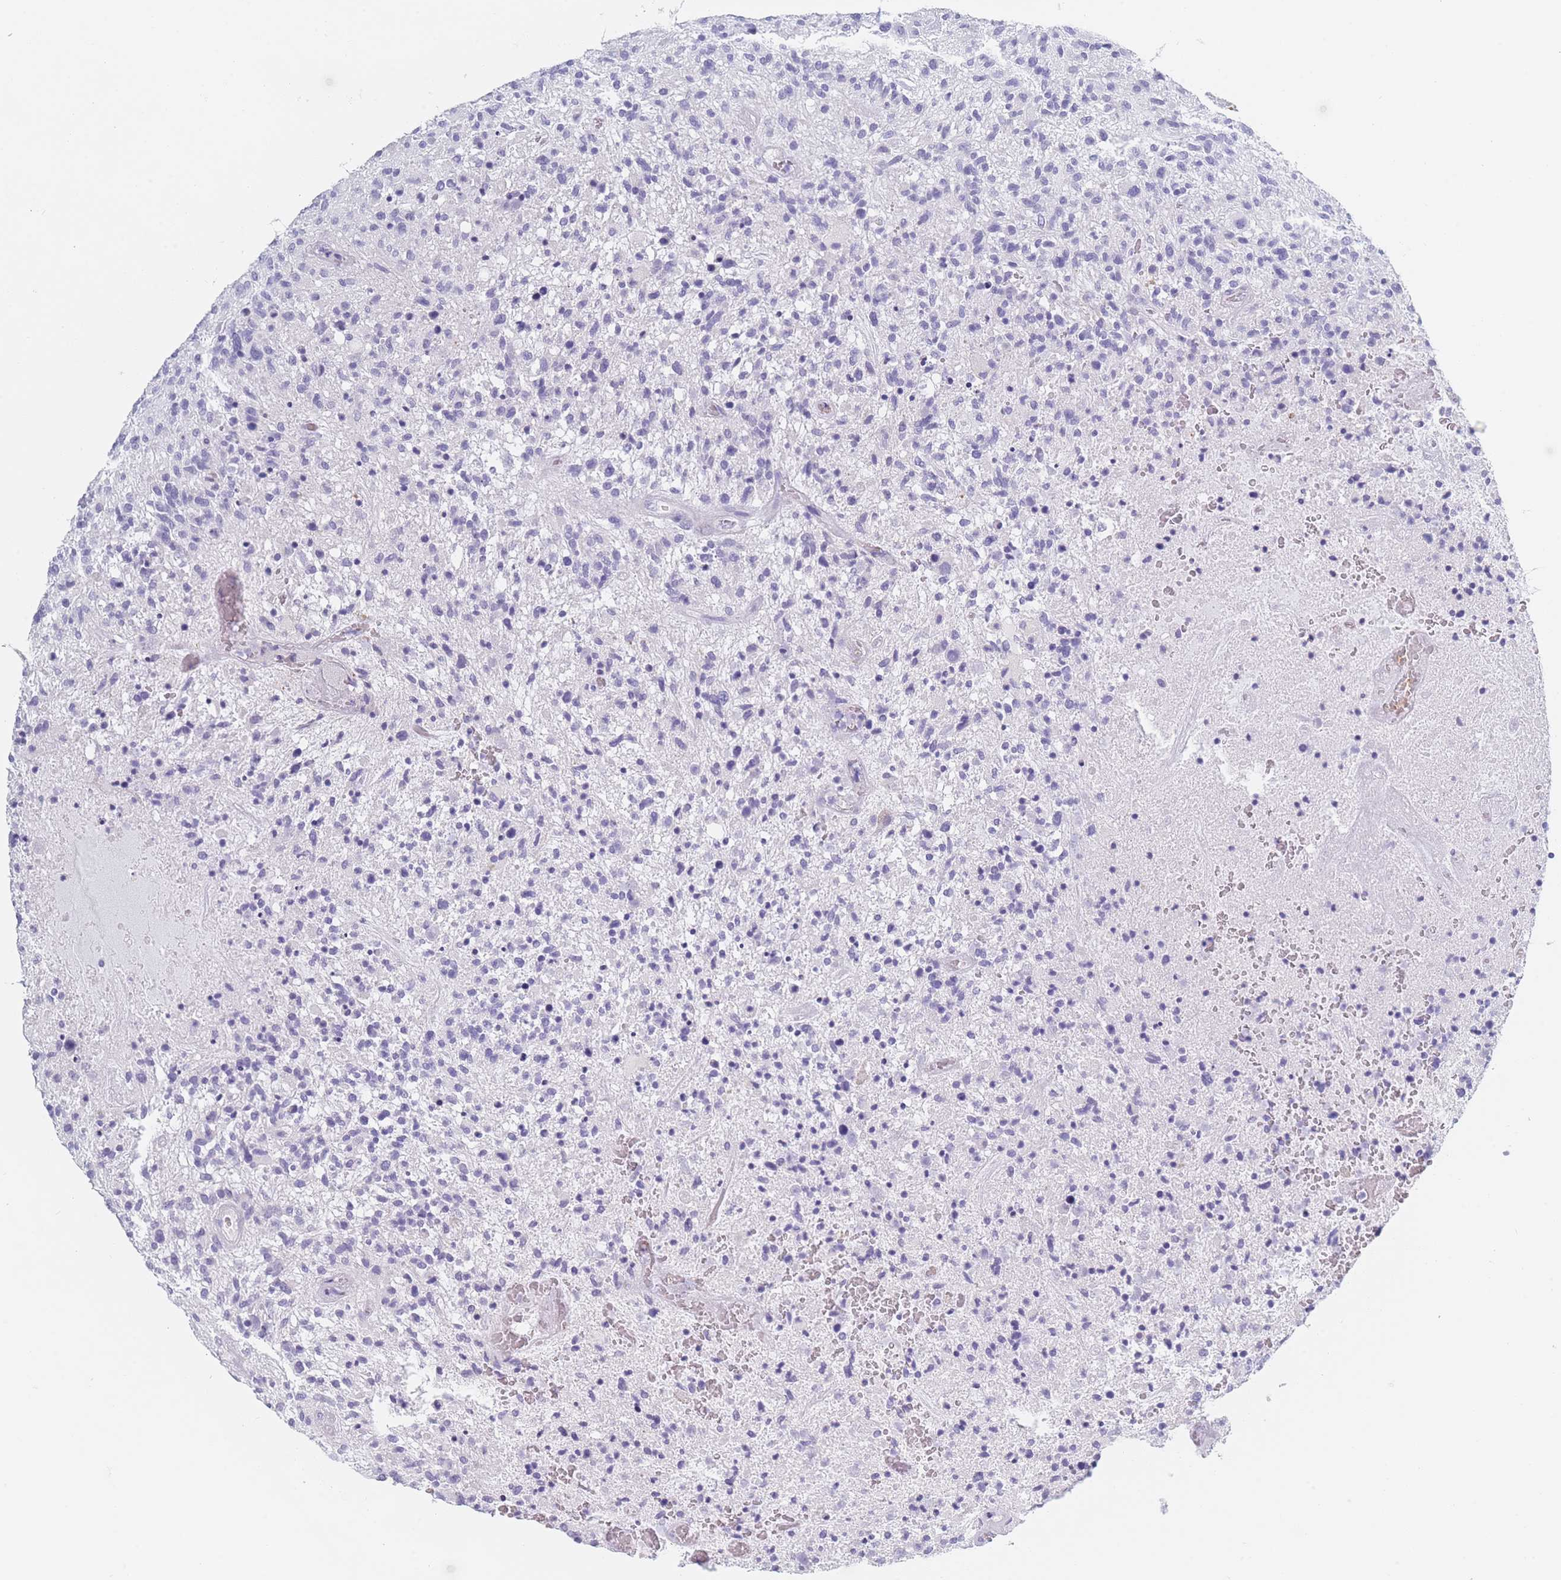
{"staining": {"intensity": "negative", "quantity": "none", "location": "none"}, "tissue": "glioma", "cell_type": "Tumor cells", "image_type": "cancer", "snomed": [{"axis": "morphology", "description": "Glioma, malignant, High grade"}, {"axis": "topography", "description": "Brain"}], "caption": "The image demonstrates no significant positivity in tumor cells of high-grade glioma (malignant). (Brightfield microscopy of DAB (3,3'-diaminobenzidine) IHC at high magnification).", "gene": "OR5D16", "patient": {"sex": "male", "age": 47}}